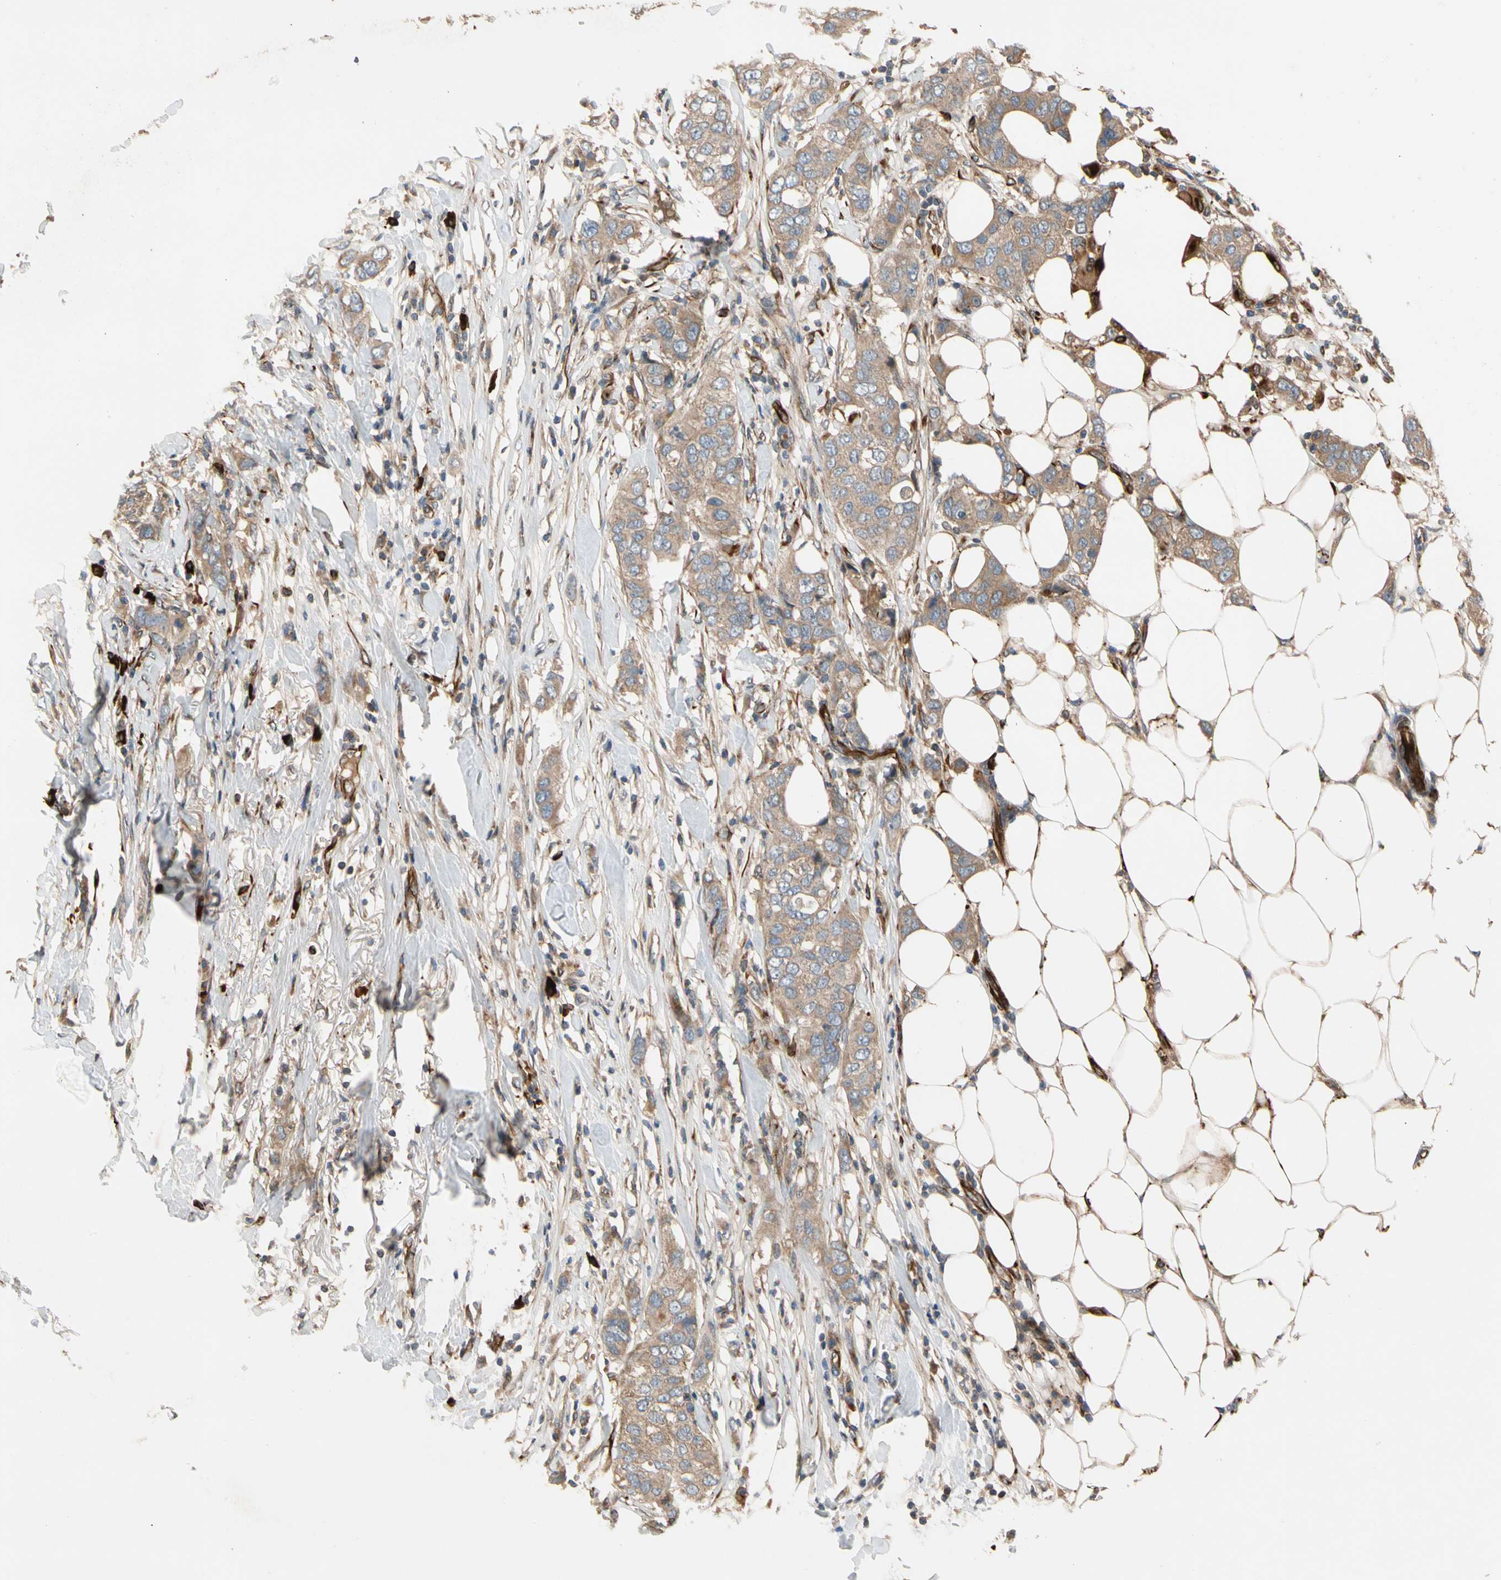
{"staining": {"intensity": "moderate", "quantity": ">75%", "location": "cytoplasmic/membranous"}, "tissue": "breast cancer", "cell_type": "Tumor cells", "image_type": "cancer", "snomed": [{"axis": "morphology", "description": "Duct carcinoma"}, {"axis": "topography", "description": "Breast"}], "caption": "Human breast cancer stained with a protein marker shows moderate staining in tumor cells.", "gene": "FGD6", "patient": {"sex": "female", "age": 50}}